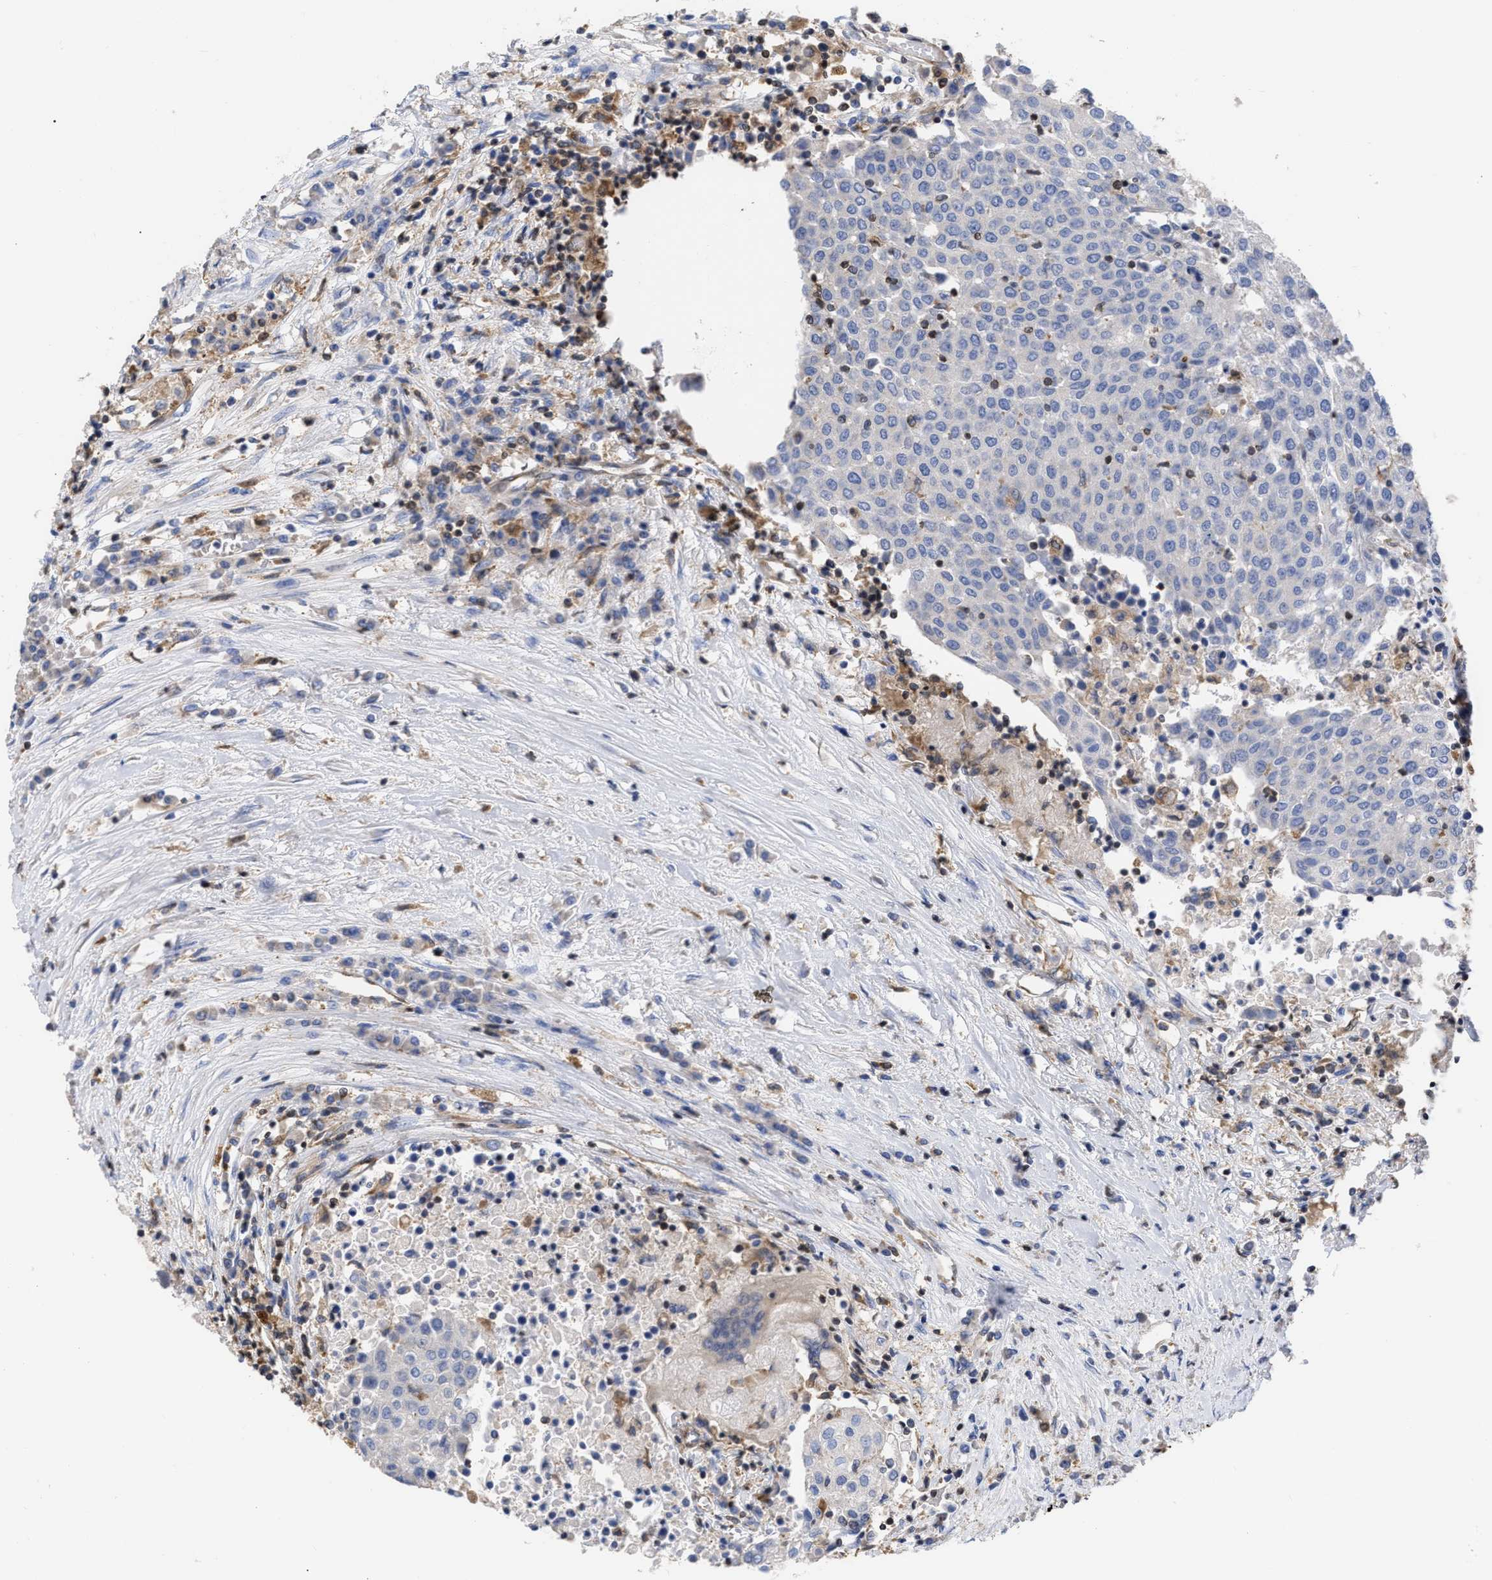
{"staining": {"intensity": "negative", "quantity": "none", "location": "none"}, "tissue": "urothelial cancer", "cell_type": "Tumor cells", "image_type": "cancer", "snomed": [{"axis": "morphology", "description": "Urothelial carcinoma, High grade"}, {"axis": "topography", "description": "Urinary bladder"}], "caption": "The immunohistochemistry (IHC) photomicrograph has no significant staining in tumor cells of high-grade urothelial carcinoma tissue. The staining is performed using DAB (3,3'-diaminobenzidine) brown chromogen with nuclei counter-stained in using hematoxylin.", "gene": "GIMAP4", "patient": {"sex": "female", "age": 85}}